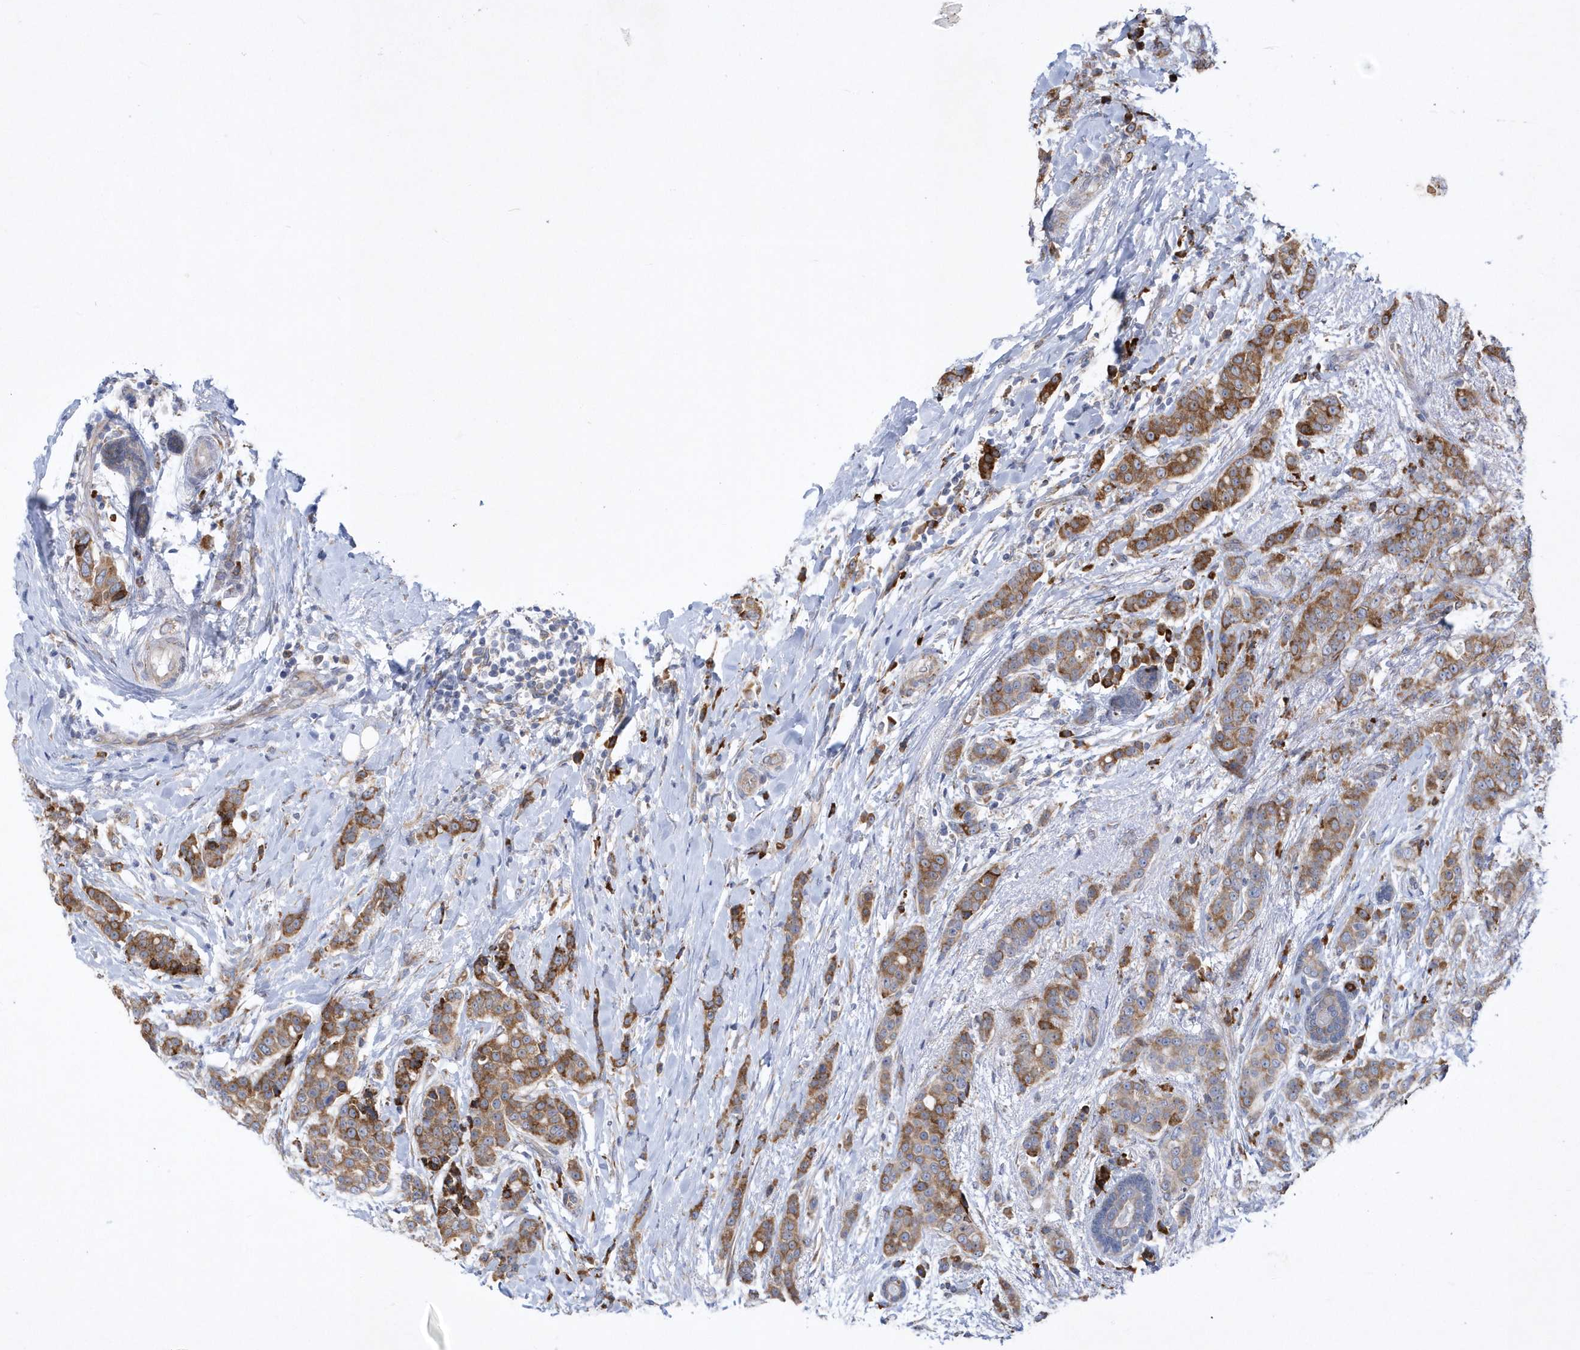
{"staining": {"intensity": "moderate", "quantity": ">75%", "location": "cytoplasmic/membranous"}, "tissue": "breast cancer", "cell_type": "Tumor cells", "image_type": "cancer", "snomed": [{"axis": "morphology", "description": "Lobular carcinoma"}, {"axis": "topography", "description": "Breast"}], "caption": "This is an image of IHC staining of breast cancer (lobular carcinoma), which shows moderate staining in the cytoplasmic/membranous of tumor cells.", "gene": "MED31", "patient": {"sex": "female", "age": 51}}